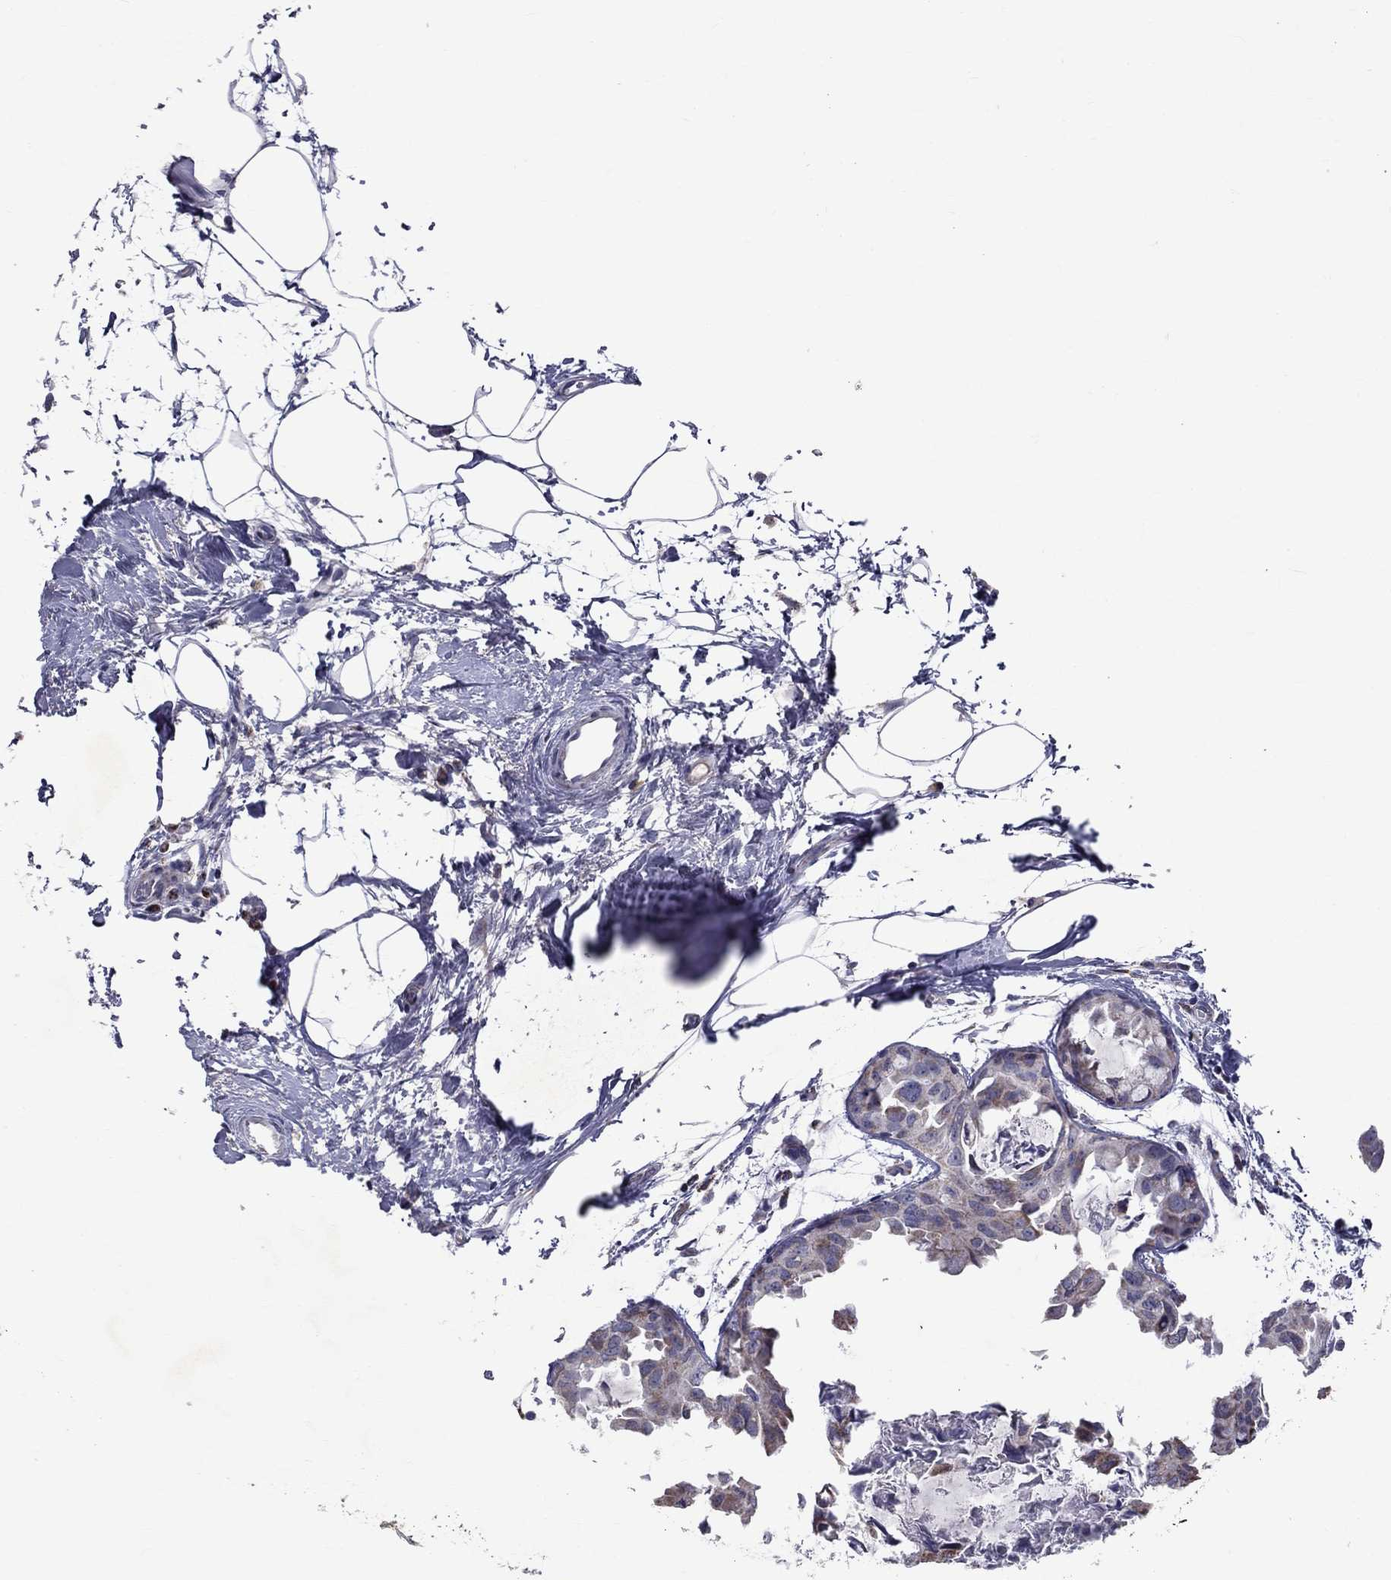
{"staining": {"intensity": "negative", "quantity": "none", "location": "none"}, "tissue": "breast cancer", "cell_type": "Tumor cells", "image_type": "cancer", "snomed": [{"axis": "morphology", "description": "Normal tissue, NOS"}, {"axis": "morphology", "description": "Duct carcinoma"}, {"axis": "topography", "description": "Breast"}], "caption": "DAB immunohistochemical staining of human breast intraductal carcinoma demonstrates no significant staining in tumor cells. (Brightfield microscopy of DAB immunohistochemistry at high magnification).", "gene": "SLC4A10", "patient": {"sex": "female", "age": 40}}